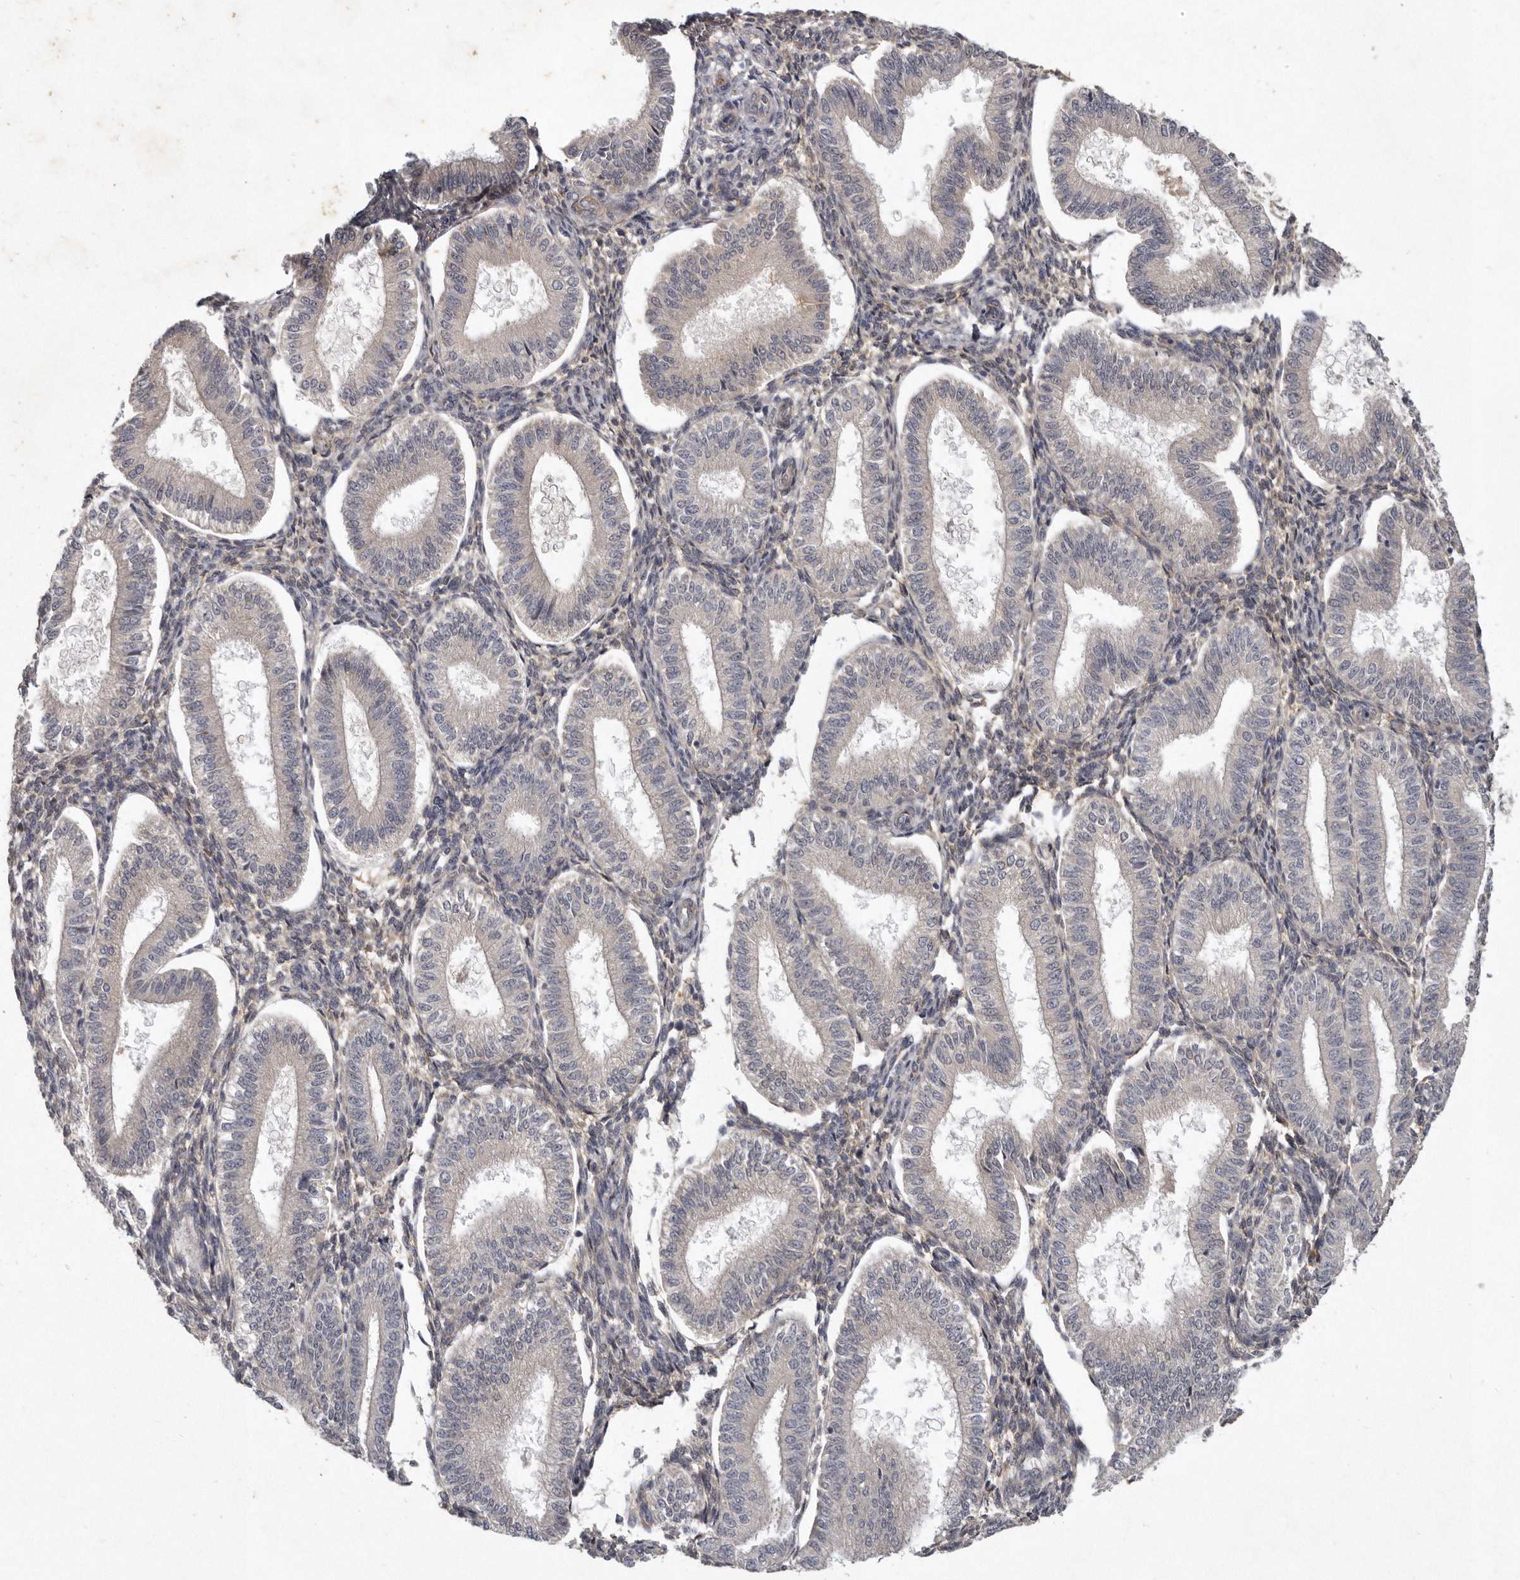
{"staining": {"intensity": "negative", "quantity": "none", "location": "none"}, "tissue": "endometrium", "cell_type": "Cells in endometrial stroma", "image_type": "normal", "snomed": [{"axis": "morphology", "description": "Normal tissue, NOS"}, {"axis": "topography", "description": "Endometrium"}], "caption": "This is an immunohistochemistry micrograph of normal endometrium. There is no staining in cells in endometrial stroma.", "gene": "SLC22A1", "patient": {"sex": "female", "age": 39}}